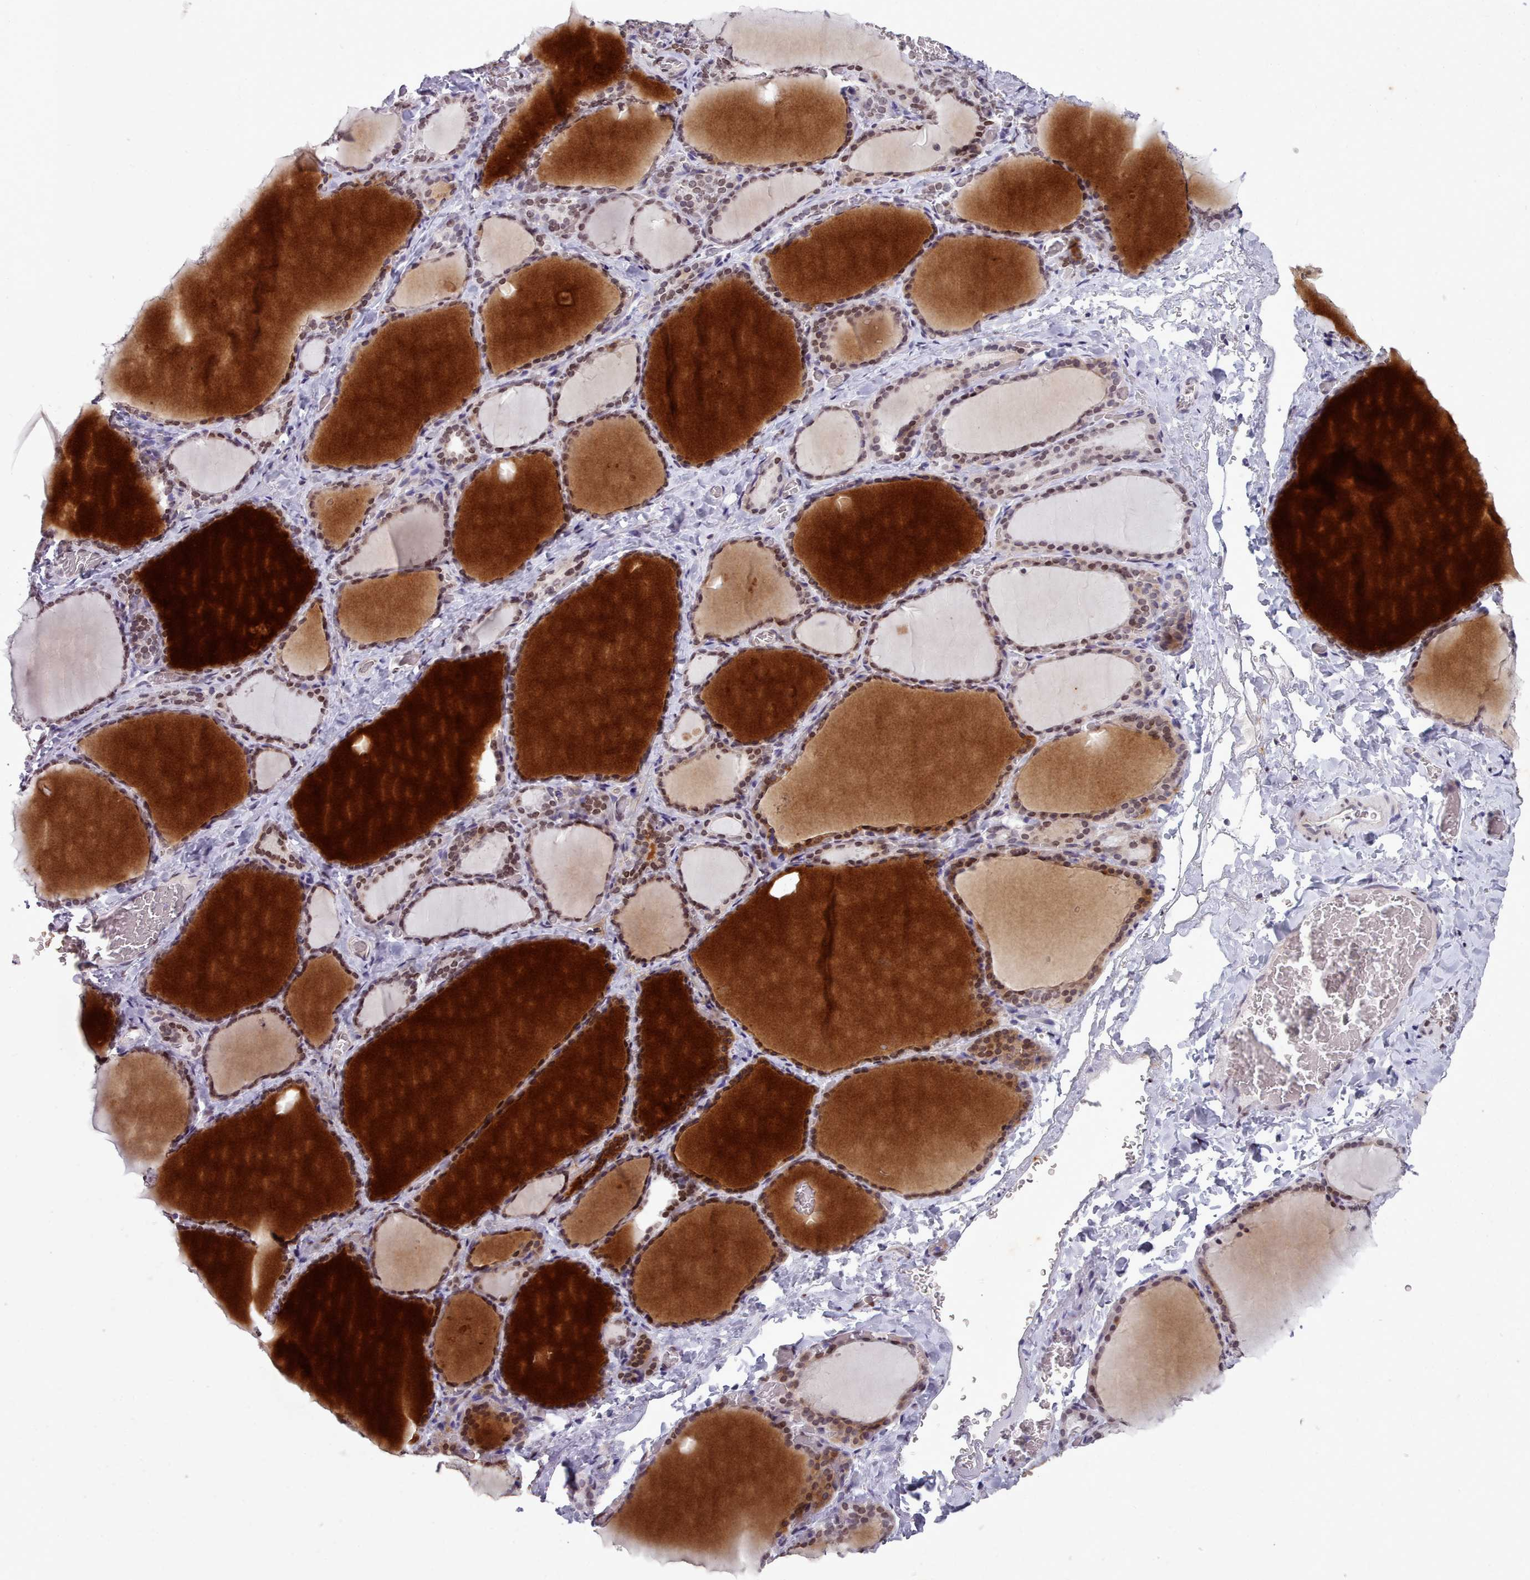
{"staining": {"intensity": "moderate", "quantity": "25%-75%", "location": "nuclear"}, "tissue": "thyroid gland", "cell_type": "Glandular cells", "image_type": "normal", "snomed": [{"axis": "morphology", "description": "Normal tissue, NOS"}, {"axis": "topography", "description": "Thyroid gland"}], "caption": "Moderate nuclear staining is appreciated in approximately 25%-75% of glandular cells in benign thyroid gland.", "gene": "KCNT2", "patient": {"sex": "female", "age": 39}}